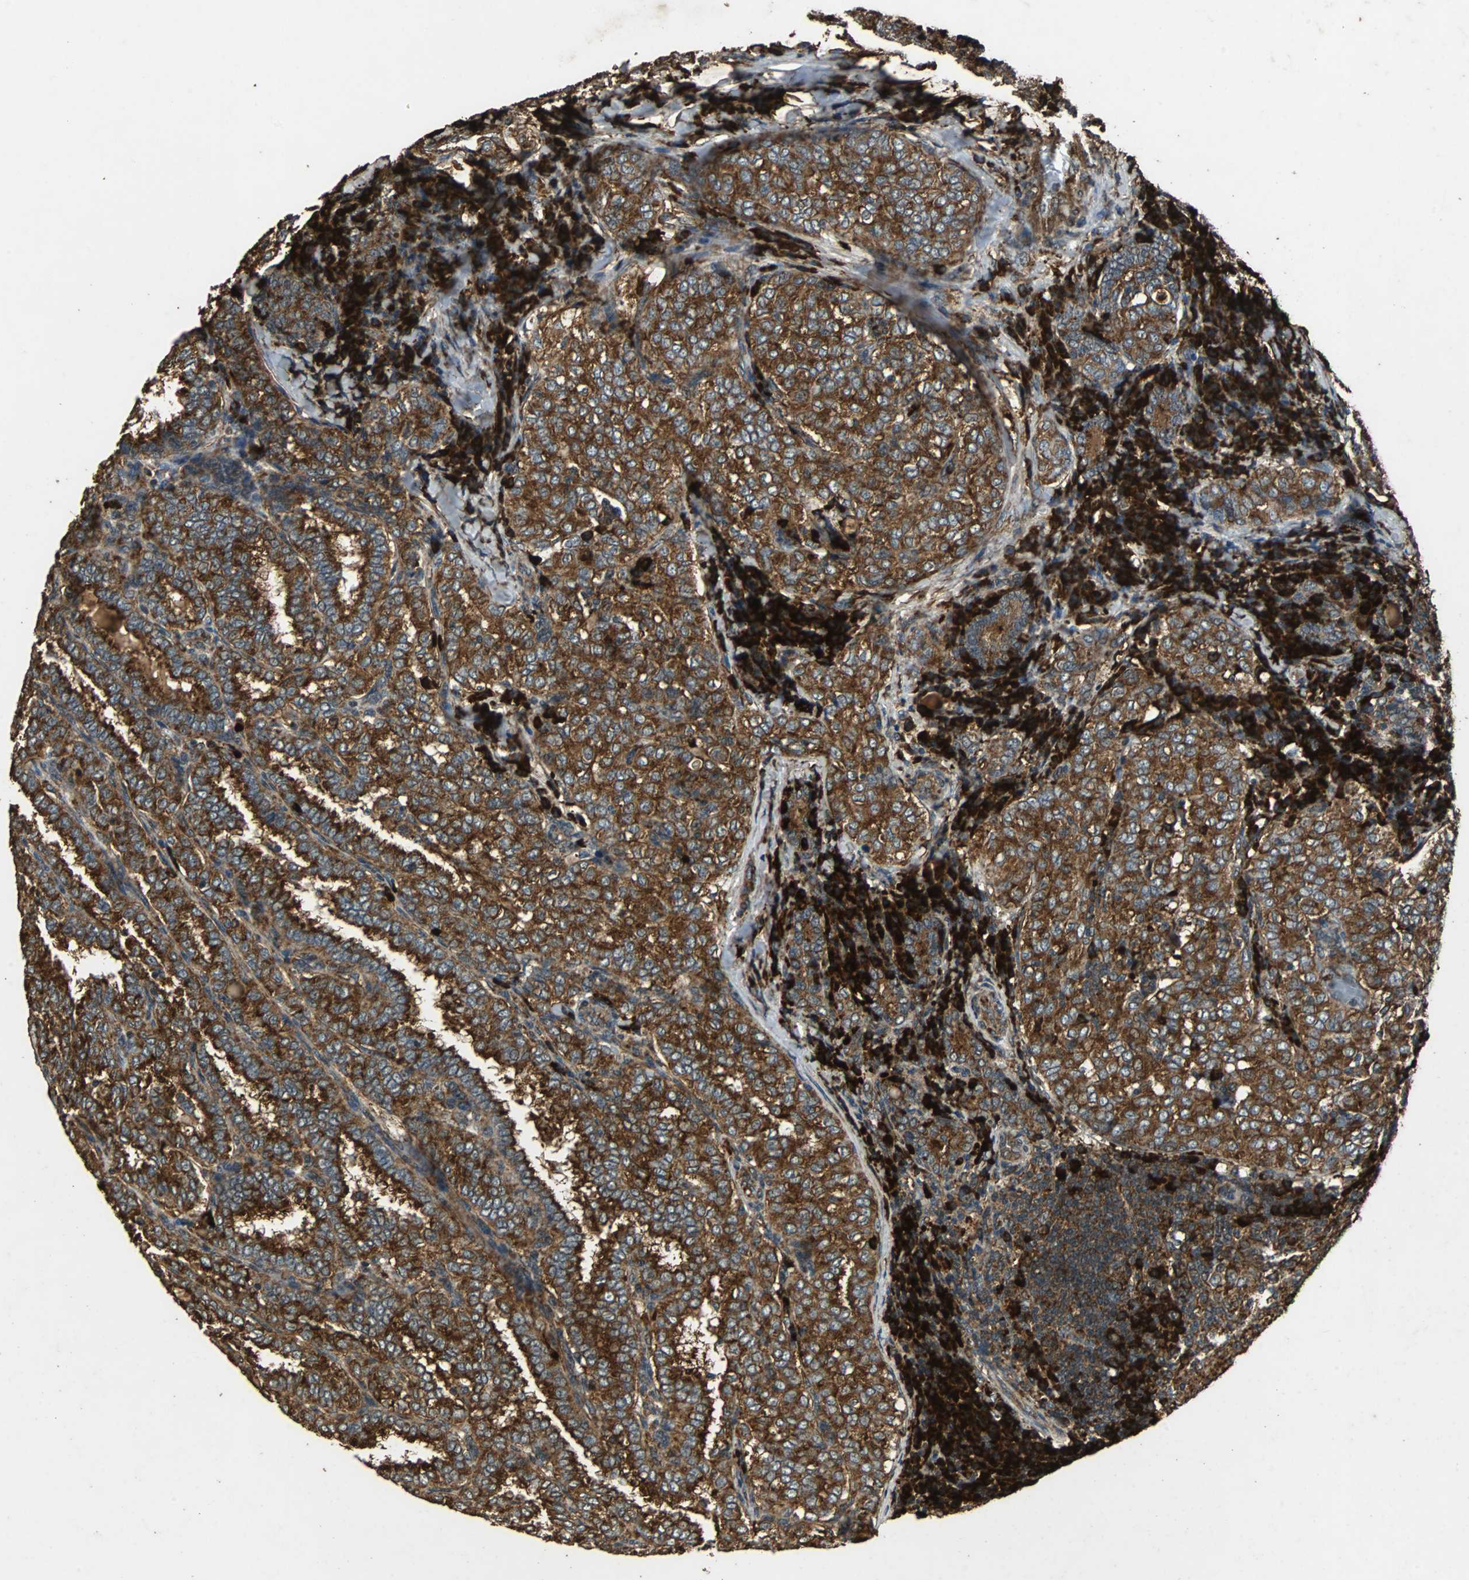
{"staining": {"intensity": "strong", "quantity": ">75%", "location": "cytoplasmic/membranous"}, "tissue": "thyroid cancer", "cell_type": "Tumor cells", "image_type": "cancer", "snomed": [{"axis": "morphology", "description": "Papillary adenocarcinoma, NOS"}, {"axis": "topography", "description": "Thyroid gland"}], "caption": "This is an image of immunohistochemistry staining of papillary adenocarcinoma (thyroid), which shows strong positivity in the cytoplasmic/membranous of tumor cells.", "gene": "NAA10", "patient": {"sex": "female", "age": 30}}